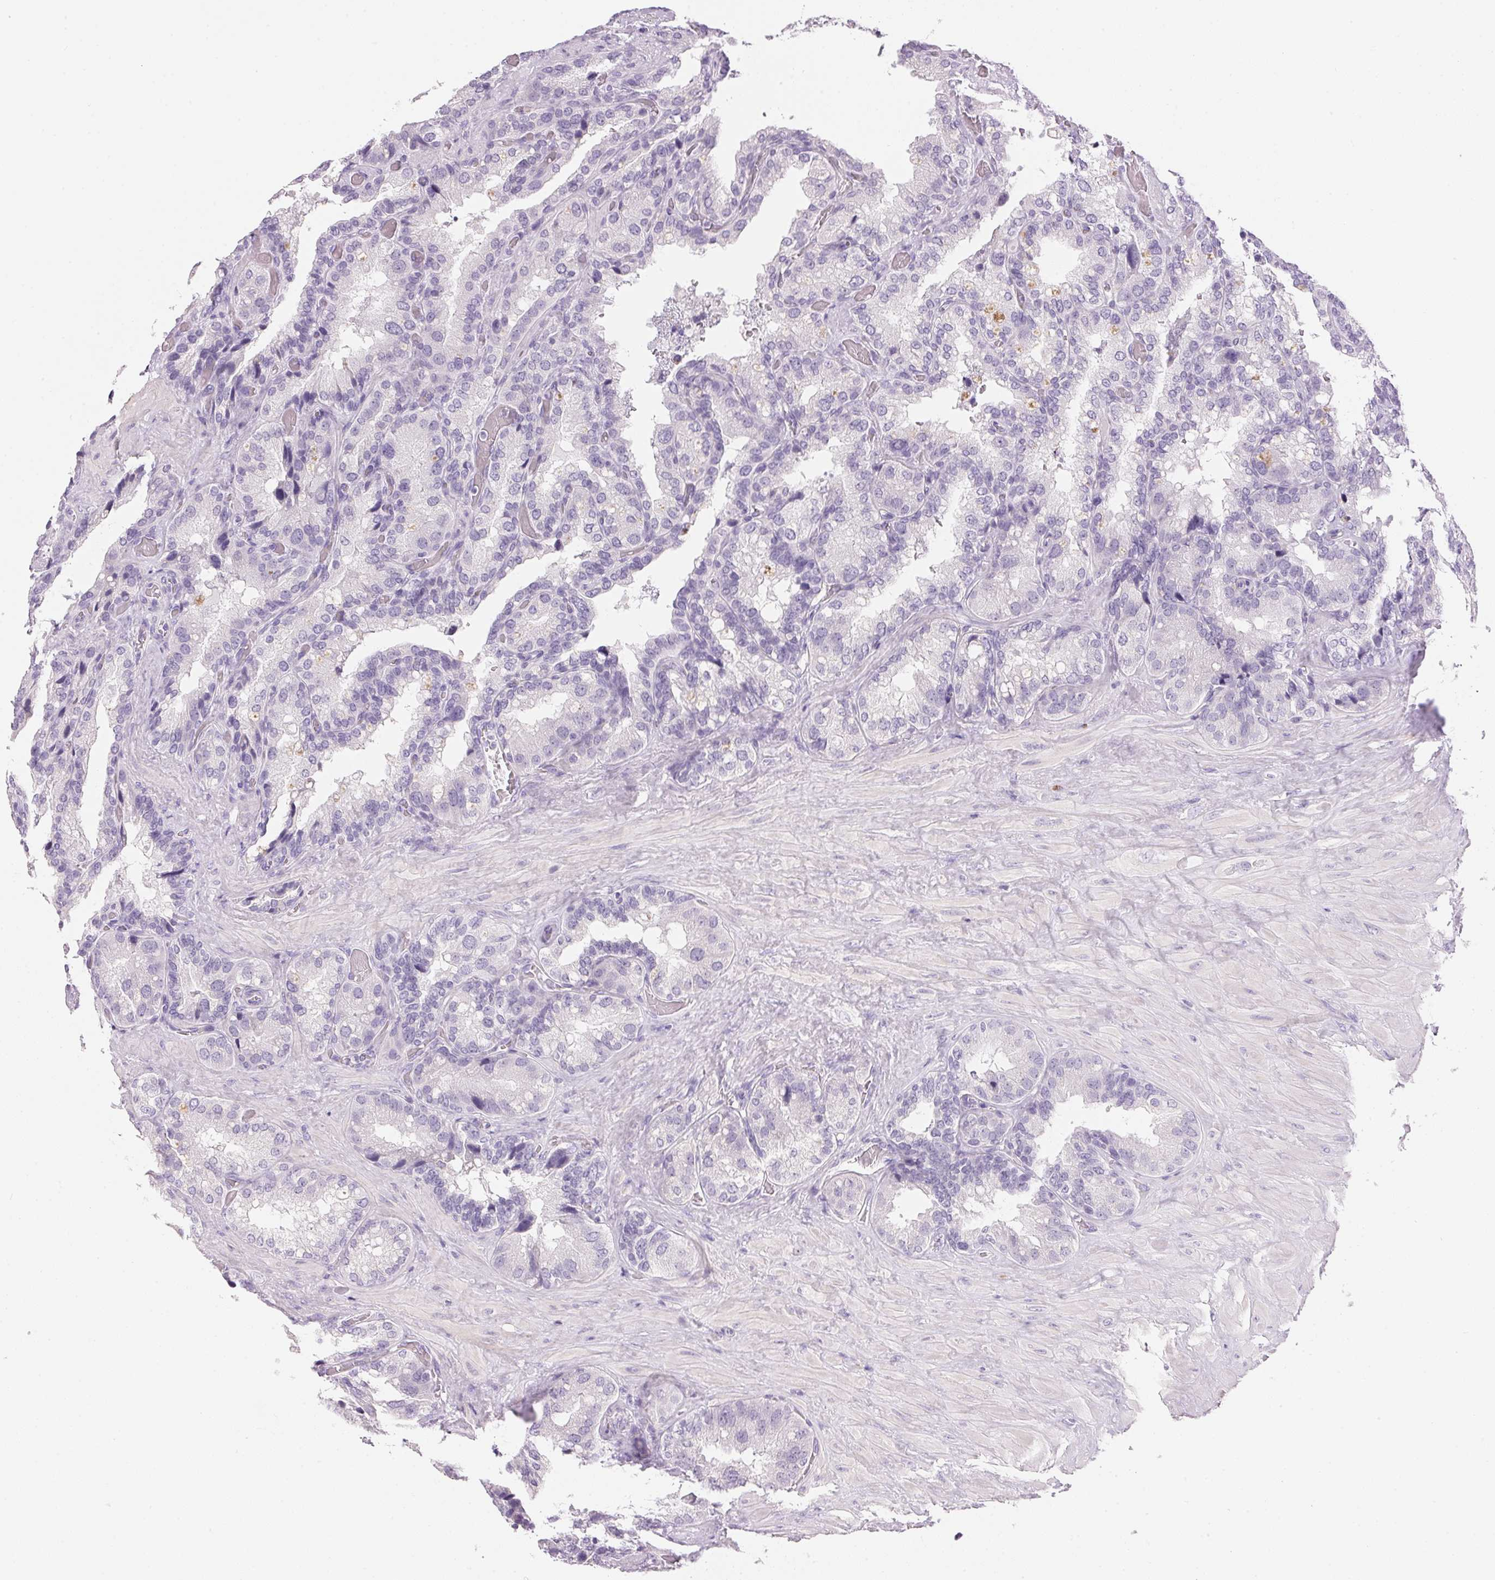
{"staining": {"intensity": "negative", "quantity": "none", "location": "none"}, "tissue": "seminal vesicle", "cell_type": "Glandular cells", "image_type": "normal", "snomed": [{"axis": "morphology", "description": "Normal tissue, NOS"}, {"axis": "topography", "description": "Seminal veicle"}], "caption": "The histopathology image reveals no staining of glandular cells in unremarkable seminal vesicle.", "gene": "IGFBP1", "patient": {"sex": "male", "age": 60}}